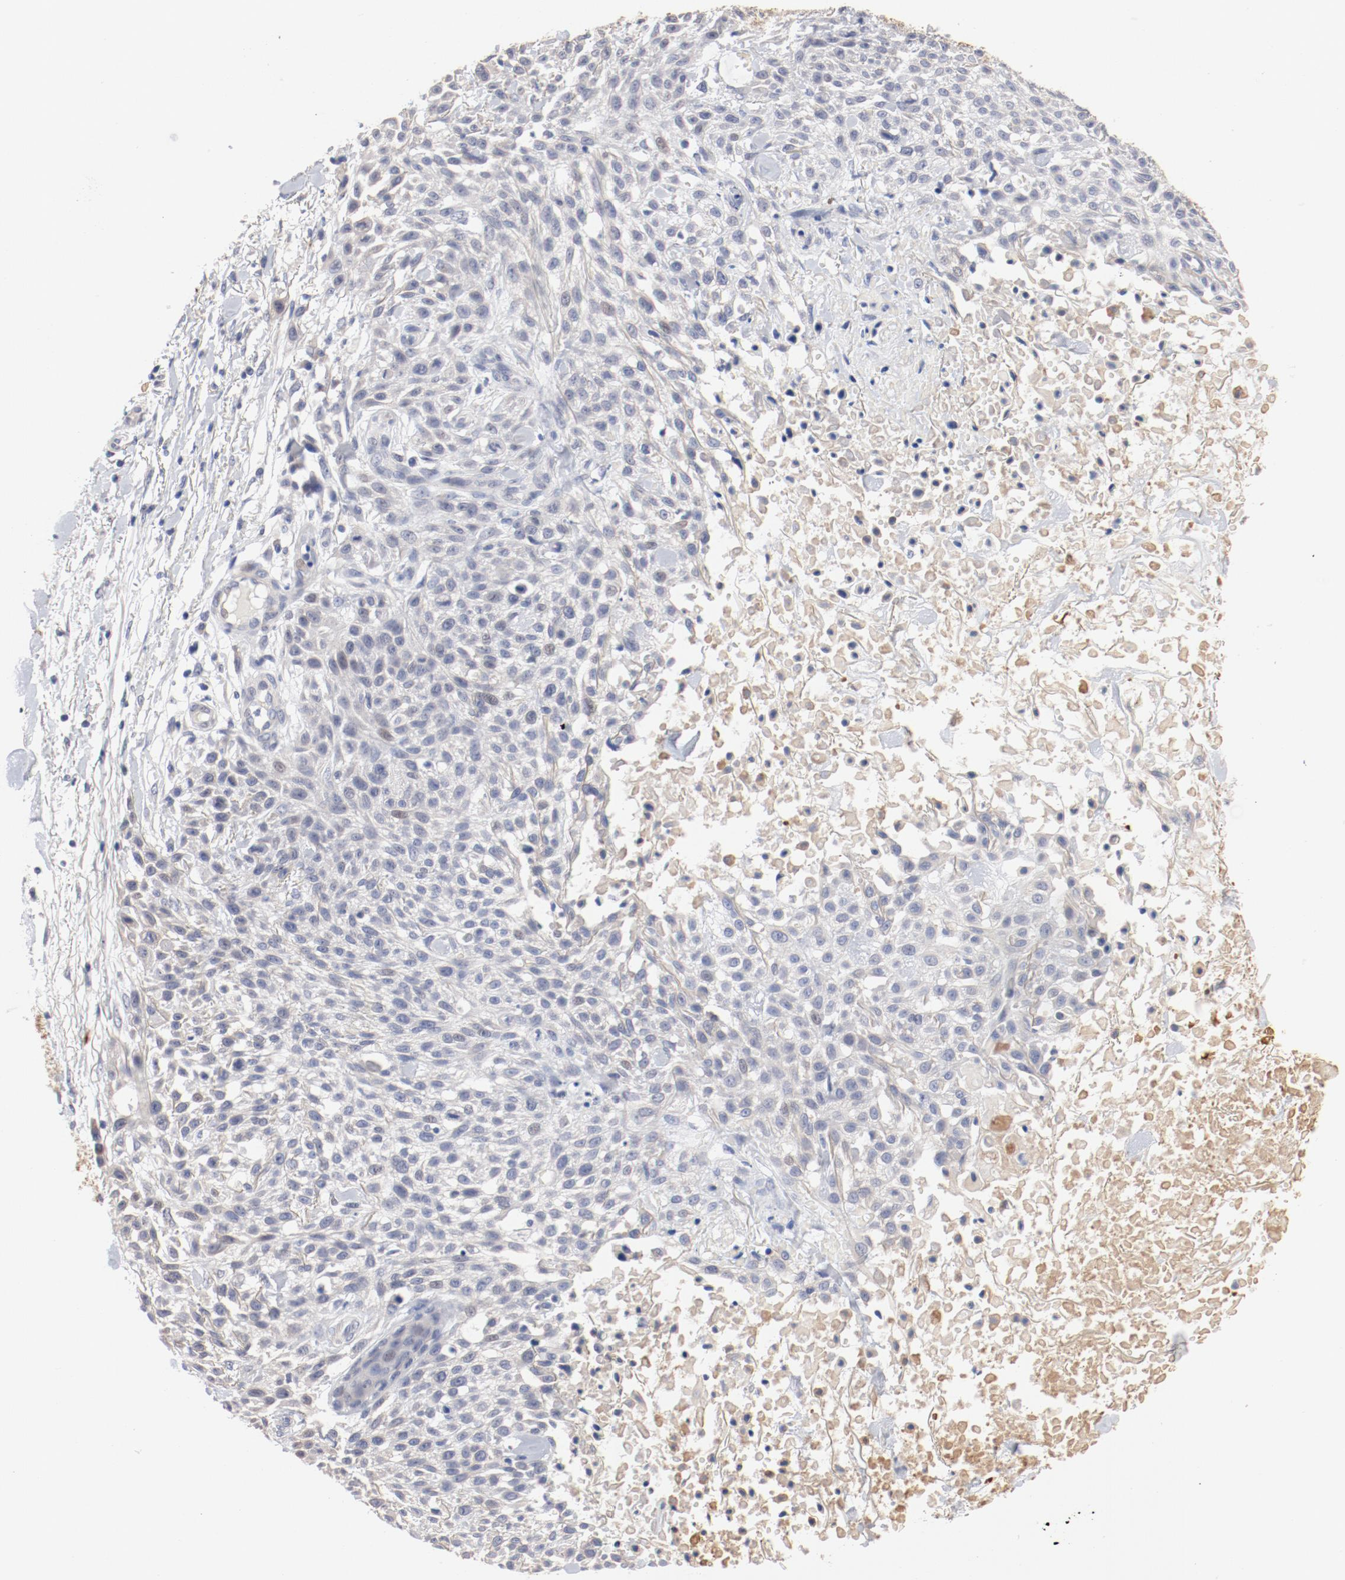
{"staining": {"intensity": "negative", "quantity": "none", "location": "none"}, "tissue": "skin cancer", "cell_type": "Tumor cells", "image_type": "cancer", "snomed": [{"axis": "morphology", "description": "Squamous cell carcinoma, NOS"}, {"axis": "topography", "description": "Skin"}], "caption": "Immunohistochemistry (IHC) micrograph of neoplastic tissue: human skin squamous cell carcinoma stained with DAB (3,3'-diaminobenzidine) exhibits no significant protein expression in tumor cells.", "gene": "GPR143", "patient": {"sex": "female", "age": 42}}